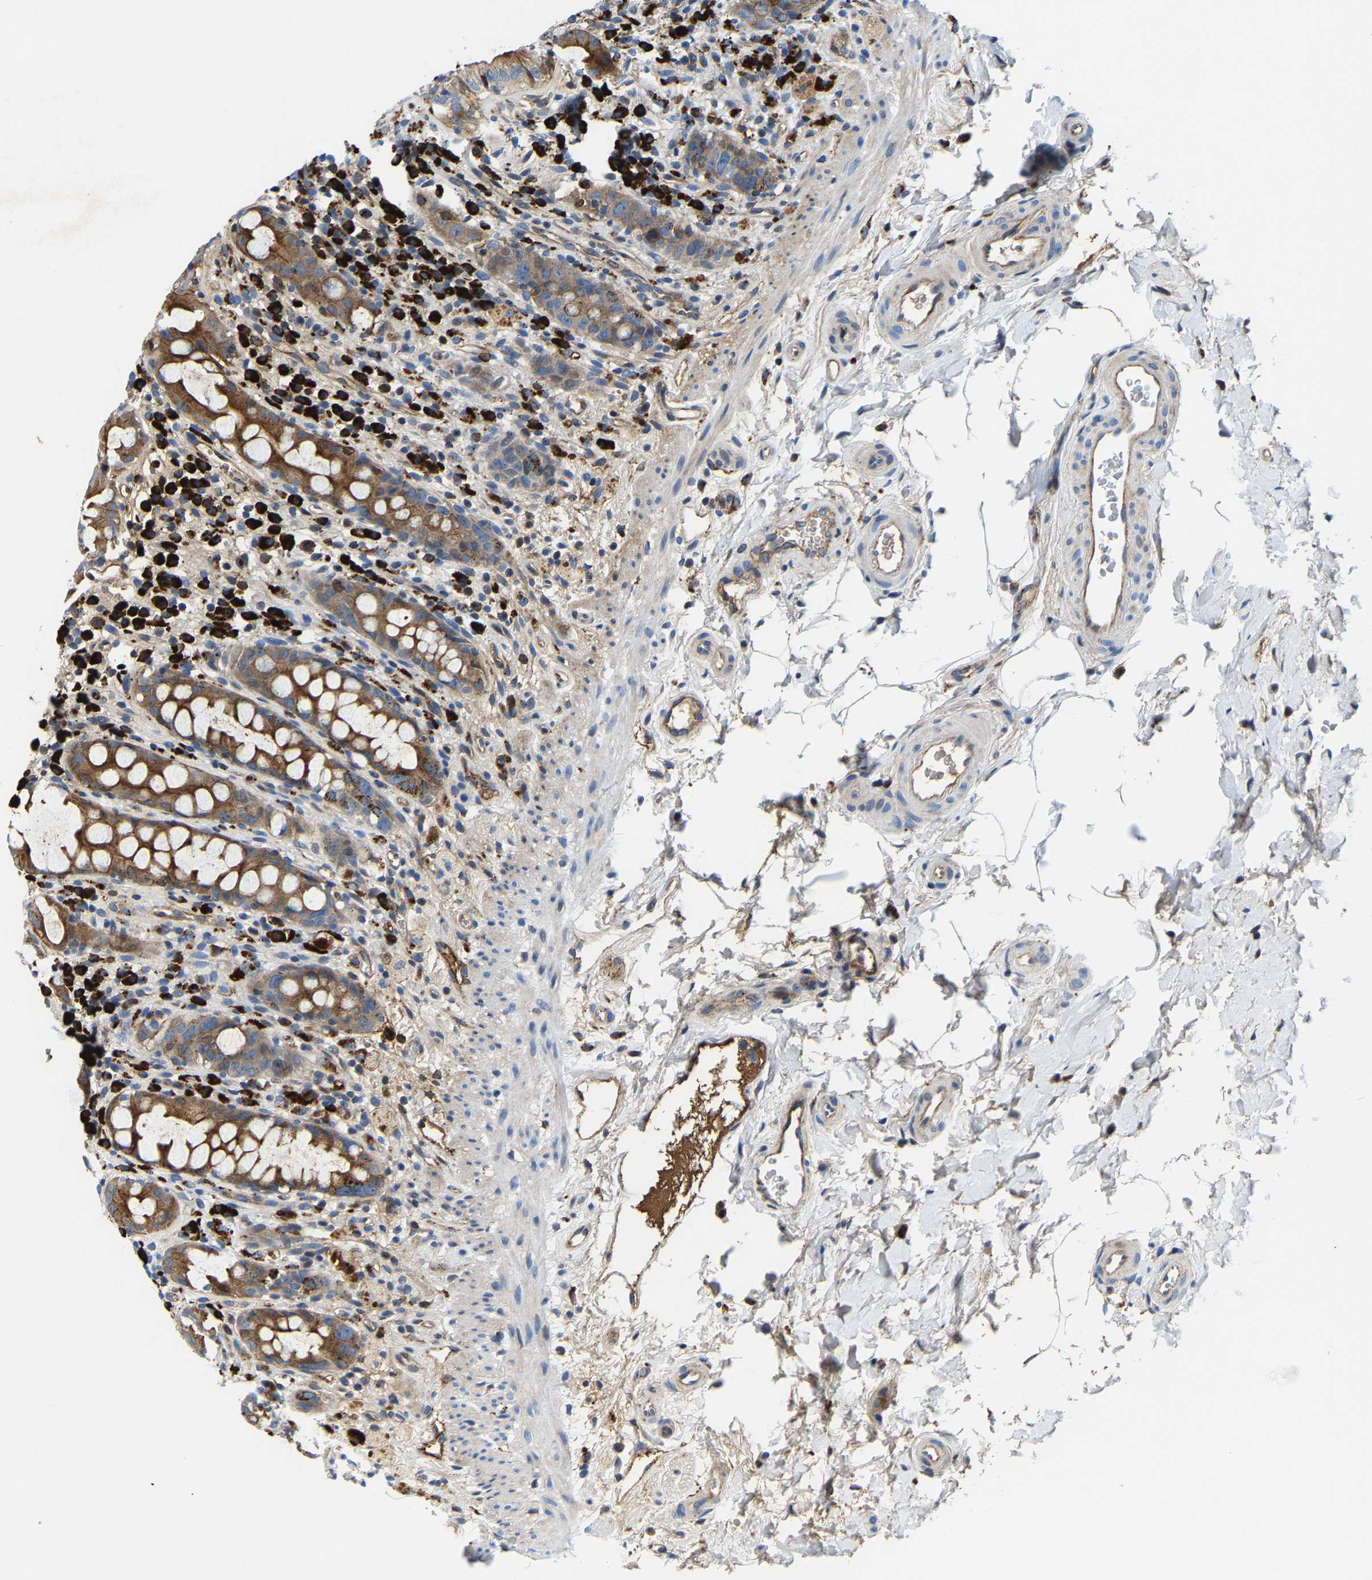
{"staining": {"intensity": "moderate", "quantity": ">75%", "location": "cytoplasmic/membranous"}, "tissue": "rectum", "cell_type": "Glandular cells", "image_type": "normal", "snomed": [{"axis": "morphology", "description": "Normal tissue, NOS"}, {"axis": "topography", "description": "Rectum"}], "caption": "The immunohistochemical stain highlights moderate cytoplasmic/membranous positivity in glandular cells of unremarkable rectum.", "gene": "DPP7", "patient": {"sex": "male", "age": 44}}